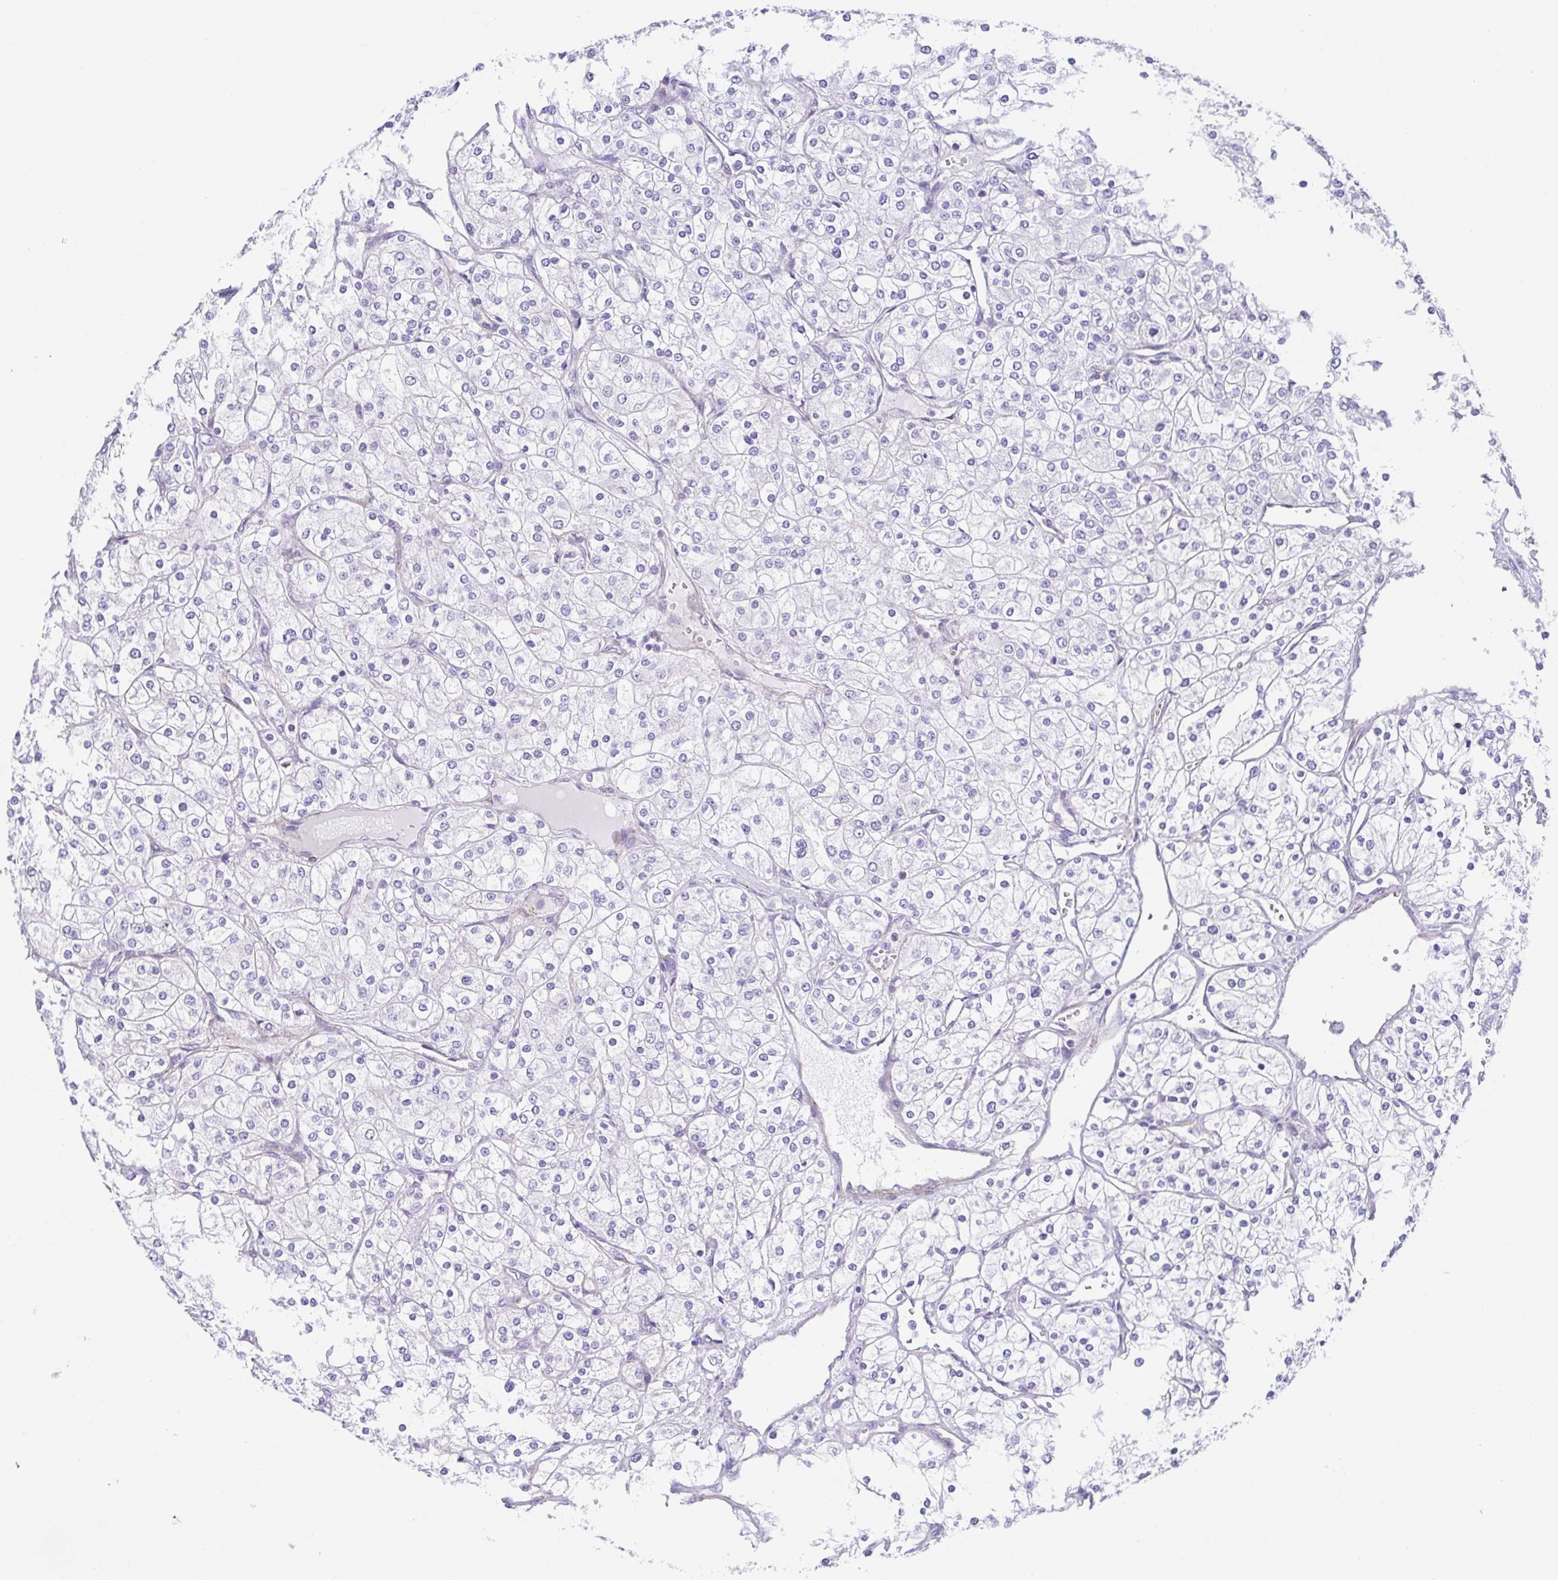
{"staining": {"intensity": "negative", "quantity": "none", "location": "none"}, "tissue": "renal cancer", "cell_type": "Tumor cells", "image_type": "cancer", "snomed": [{"axis": "morphology", "description": "Adenocarcinoma, NOS"}, {"axis": "topography", "description": "Kidney"}], "caption": "The image exhibits no significant staining in tumor cells of renal cancer.", "gene": "TRAM2", "patient": {"sex": "male", "age": 80}}